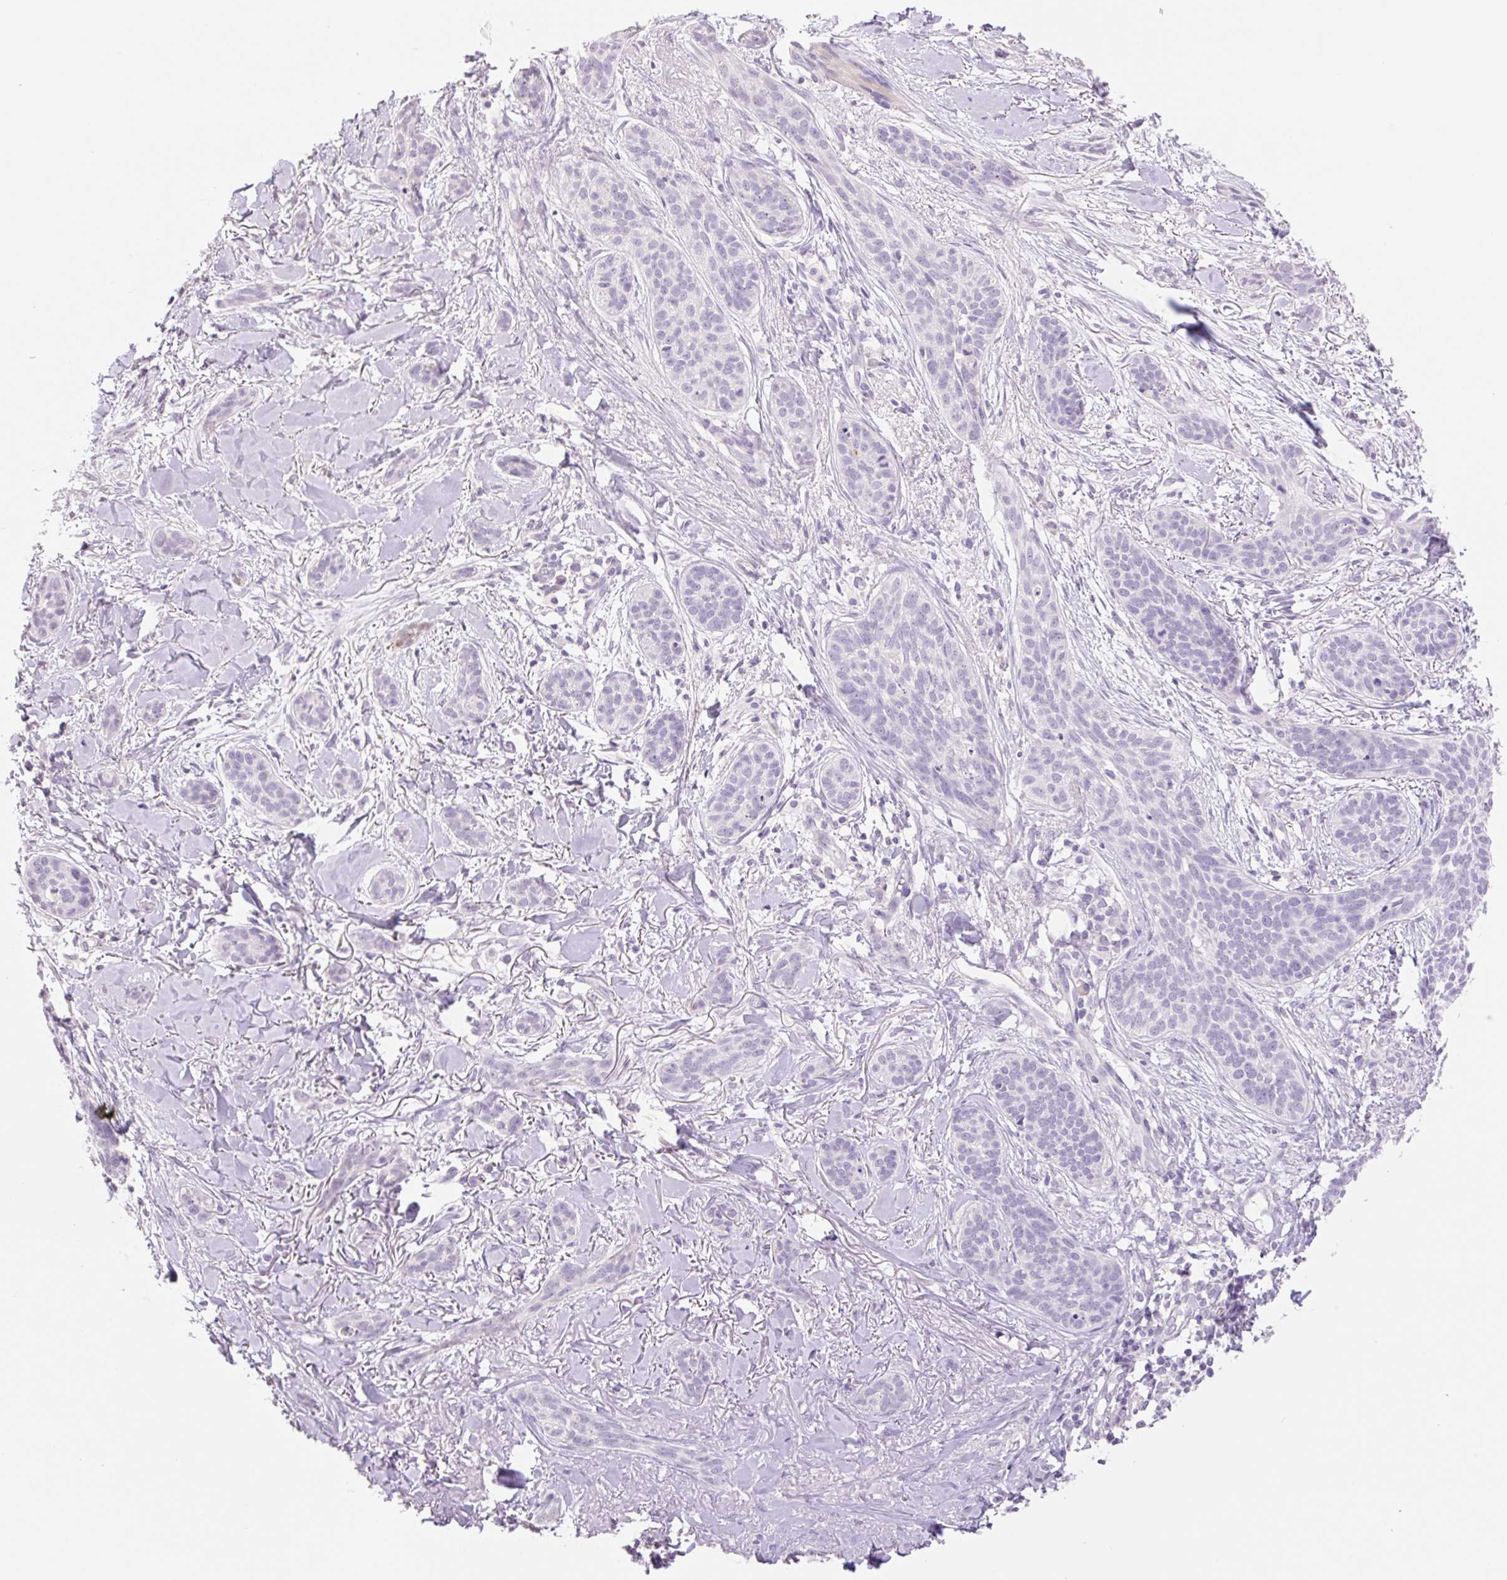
{"staining": {"intensity": "negative", "quantity": "none", "location": "none"}, "tissue": "skin cancer", "cell_type": "Tumor cells", "image_type": "cancer", "snomed": [{"axis": "morphology", "description": "Basal cell carcinoma"}, {"axis": "topography", "description": "Skin"}], "caption": "Human skin basal cell carcinoma stained for a protein using immunohistochemistry demonstrates no expression in tumor cells.", "gene": "HCRTR2", "patient": {"sex": "male", "age": 52}}